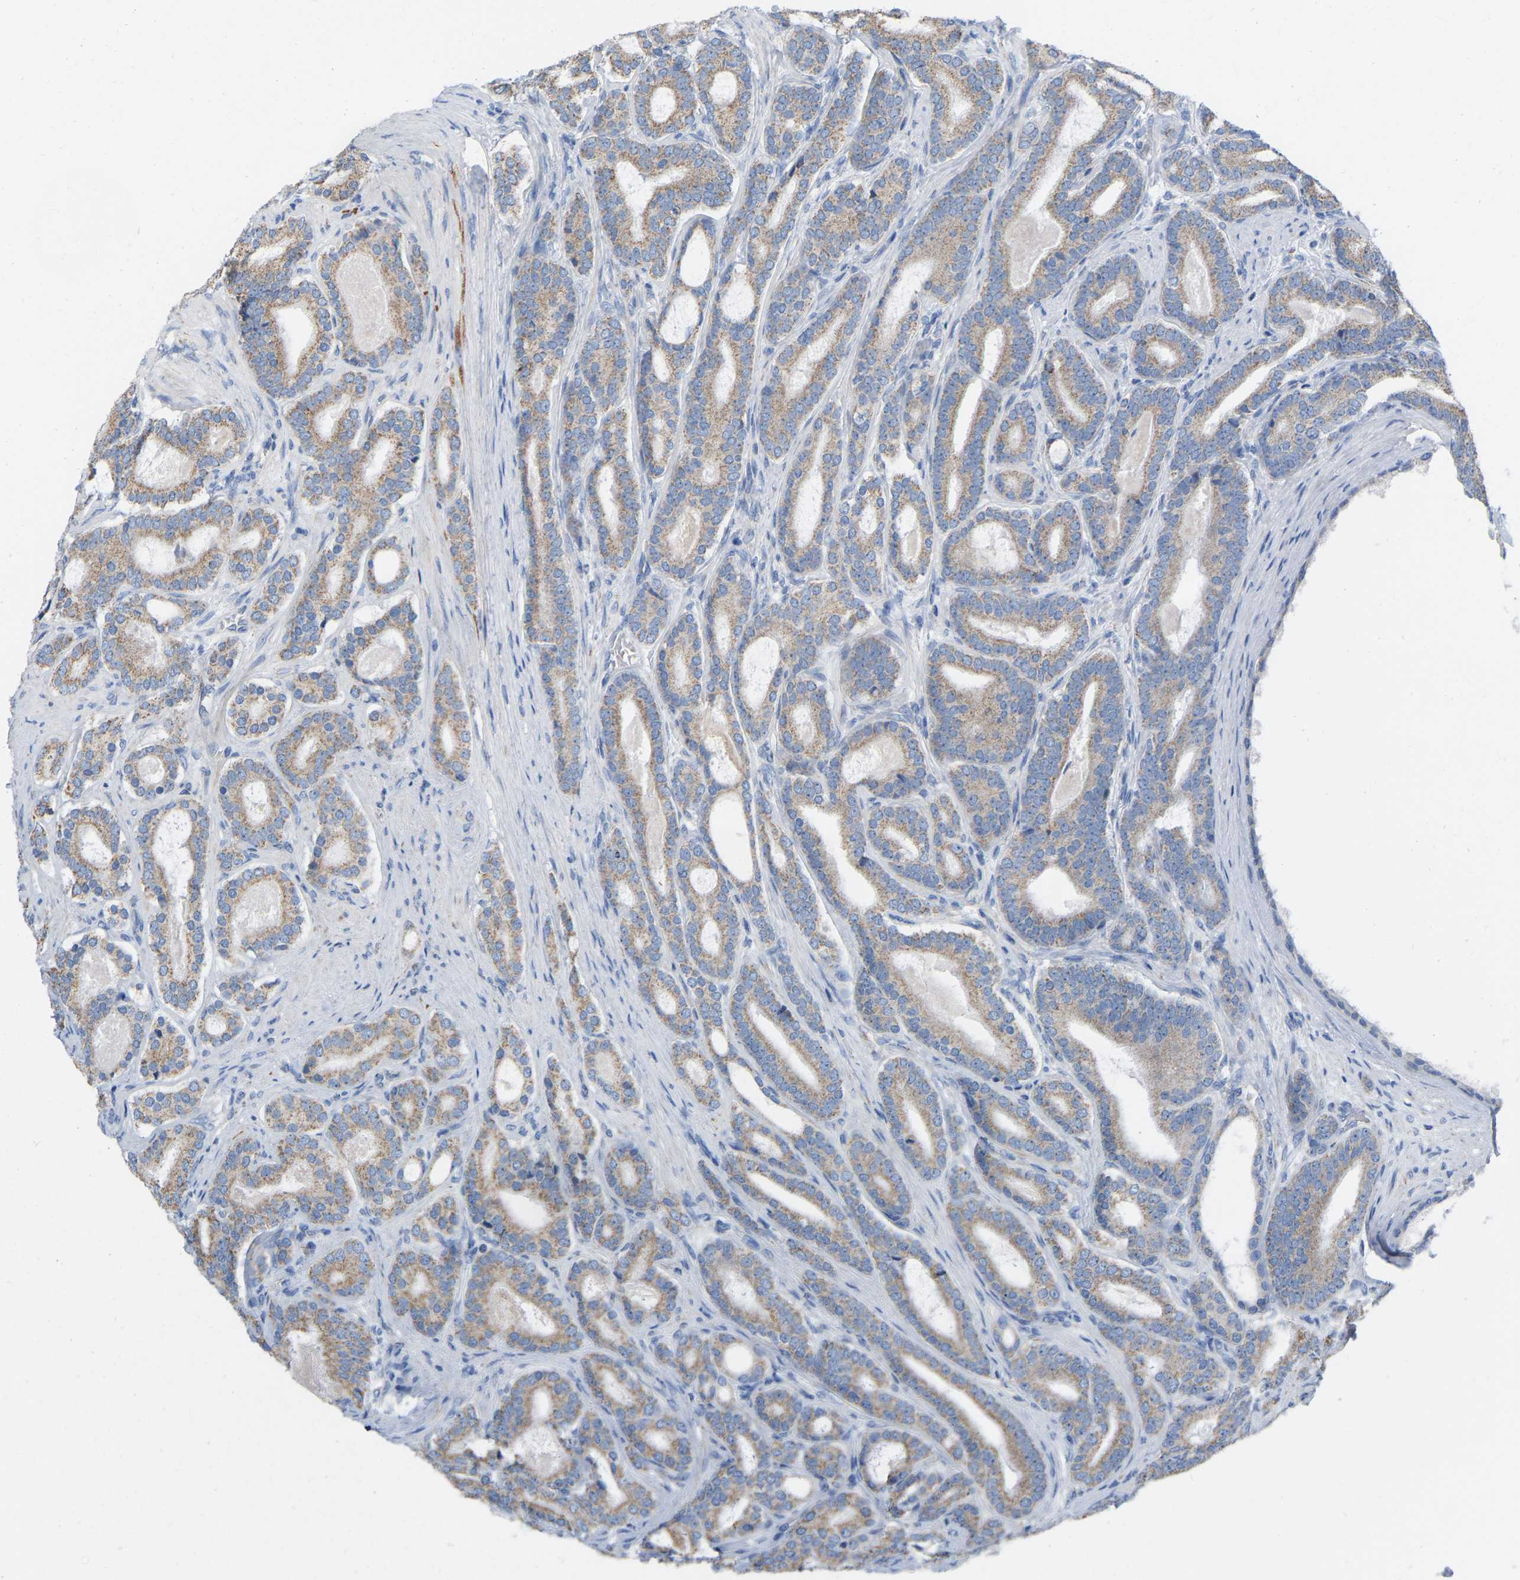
{"staining": {"intensity": "weak", "quantity": "25%-75%", "location": "cytoplasmic/membranous"}, "tissue": "prostate cancer", "cell_type": "Tumor cells", "image_type": "cancer", "snomed": [{"axis": "morphology", "description": "Adenocarcinoma, High grade"}, {"axis": "topography", "description": "Prostate"}], "caption": "Prostate cancer tissue demonstrates weak cytoplasmic/membranous expression in about 25%-75% of tumor cells, visualized by immunohistochemistry. Ihc stains the protein of interest in brown and the nuclei are stained blue.", "gene": "CBLB", "patient": {"sex": "male", "age": 60}}